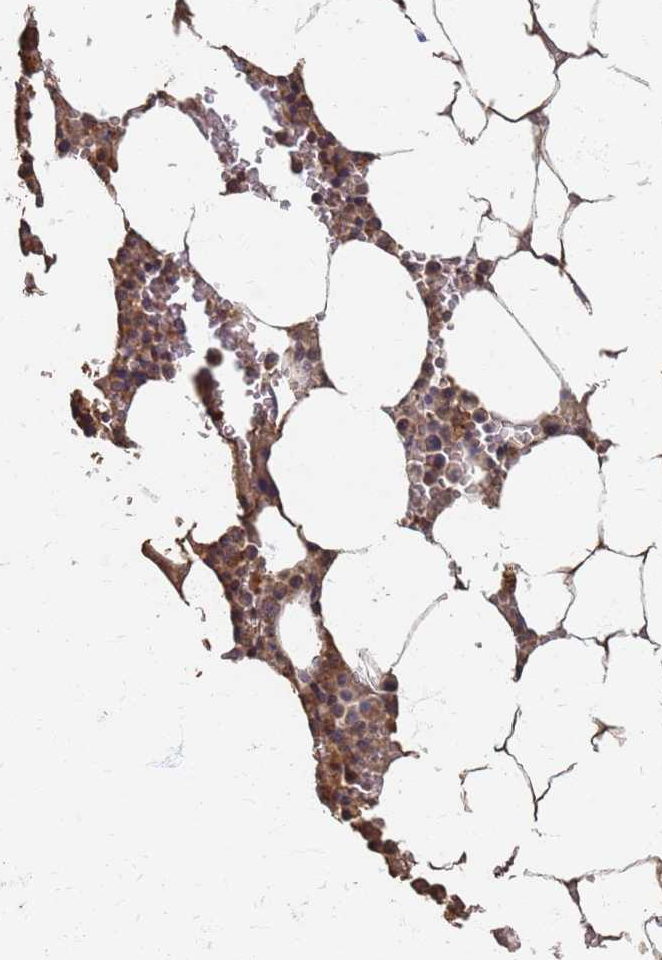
{"staining": {"intensity": "weak", "quantity": "25%-75%", "location": "cytoplasmic/membranous"}, "tissue": "bone marrow", "cell_type": "Hematopoietic cells", "image_type": "normal", "snomed": [{"axis": "morphology", "description": "Normal tissue, NOS"}, {"axis": "topography", "description": "Bone marrow"}], "caption": "IHC image of unremarkable bone marrow: human bone marrow stained using immunohistochemistry demonstrates low levels of weak protein expression localized specifically in the cytoplasmic/membranous of hematopoietic cells, appearing as a cytoplasmic/membranous brown color.", "gene": "DPH5", "patient": {"sex": "male", "age": 70}}